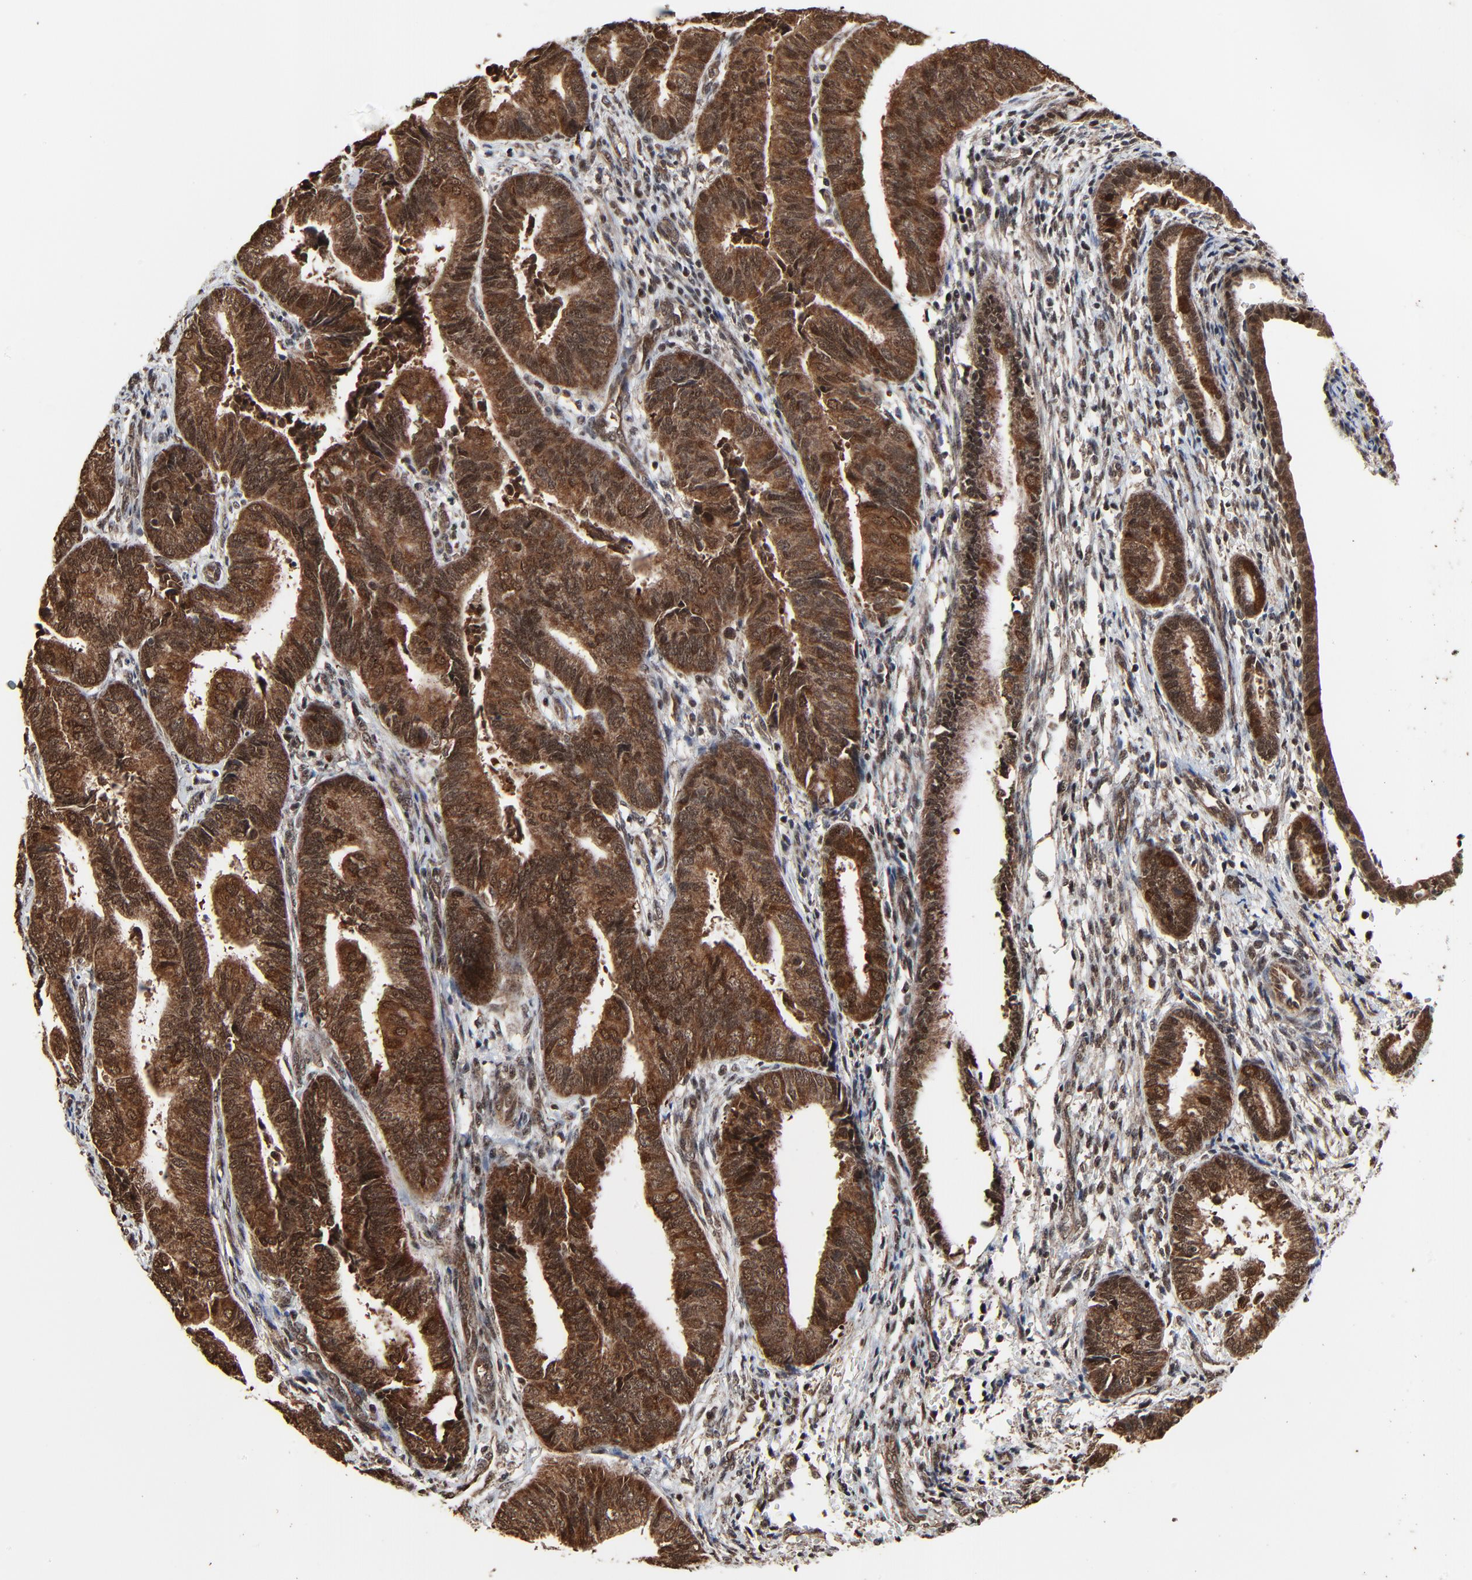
{"staining": {"intensity": "strong", "quantity": ">75%", "location": "cytoplasmic/membranous,nuclear"}, "tissue": "endometrial cancer", "cell_type": "Tumor cells", "image_type": "cancer", "snomed": [{"axis": "morphology", "description": "Adenocarcinoma, NOS"}, {"axis": "topography", "description": "Endometrium"}], "caption": "Approximately >75% of tumor cells in human endometrial cancer display strong cytoplasmic/membranous and nuclear protein expression as visualized by brown immunohistochemical staining.", "gene": "RHOJ", "patient": {"sex": "female", "age": 63}}